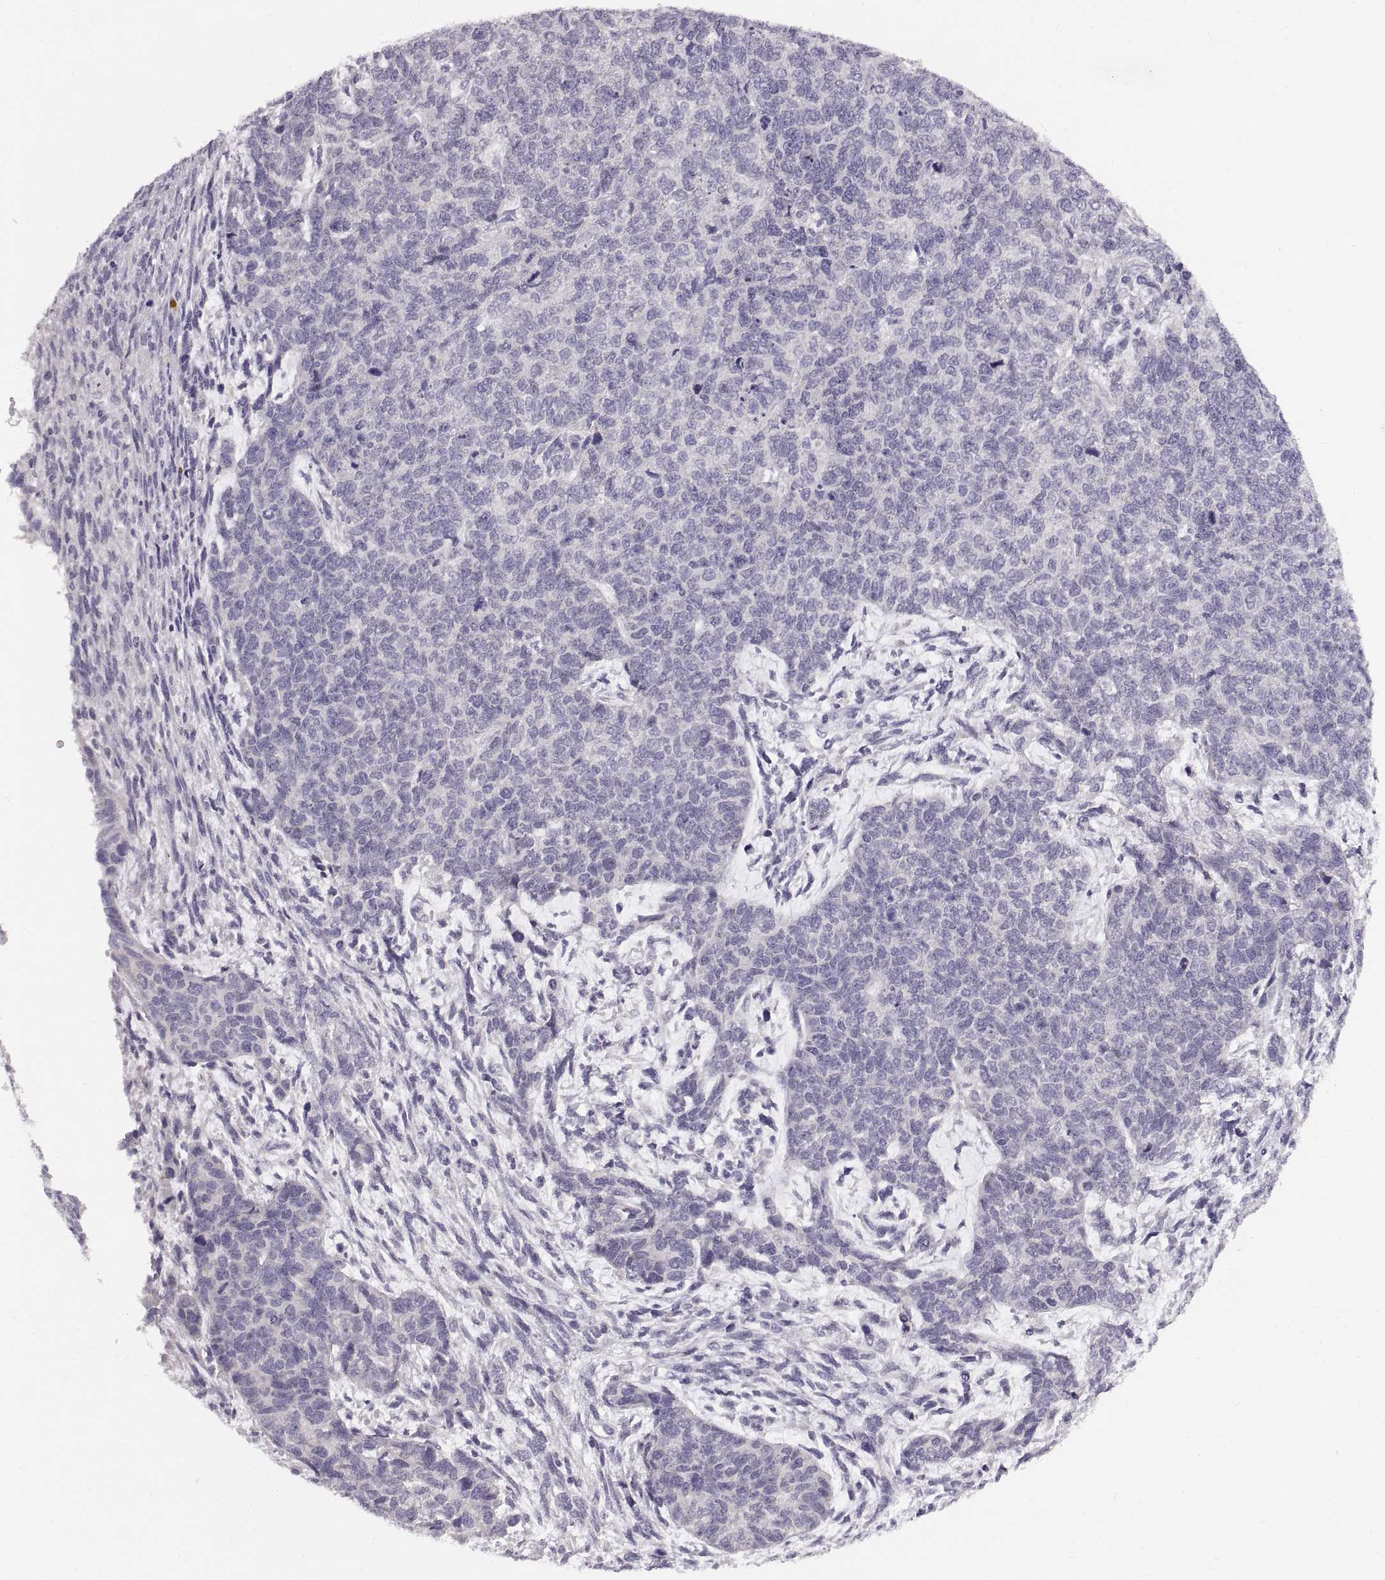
{"staining": {"intensity": "negative", "quantity": "none", "location": "none"}, "tissue": "cervical cancer", "cell_type": "Tumor cells", "image_type": "cancer", "snomed": [{"axis": "morphology", "description": "Squamous cell carcinoma, NOS"}, {"axis": "topography", "description": "Cervix"}], "caption": "Tumor cells are negative for brown protein staining in cervical cancer.", "gene": "SPACDR", "patient": {"sex": "female", "age": 63}}